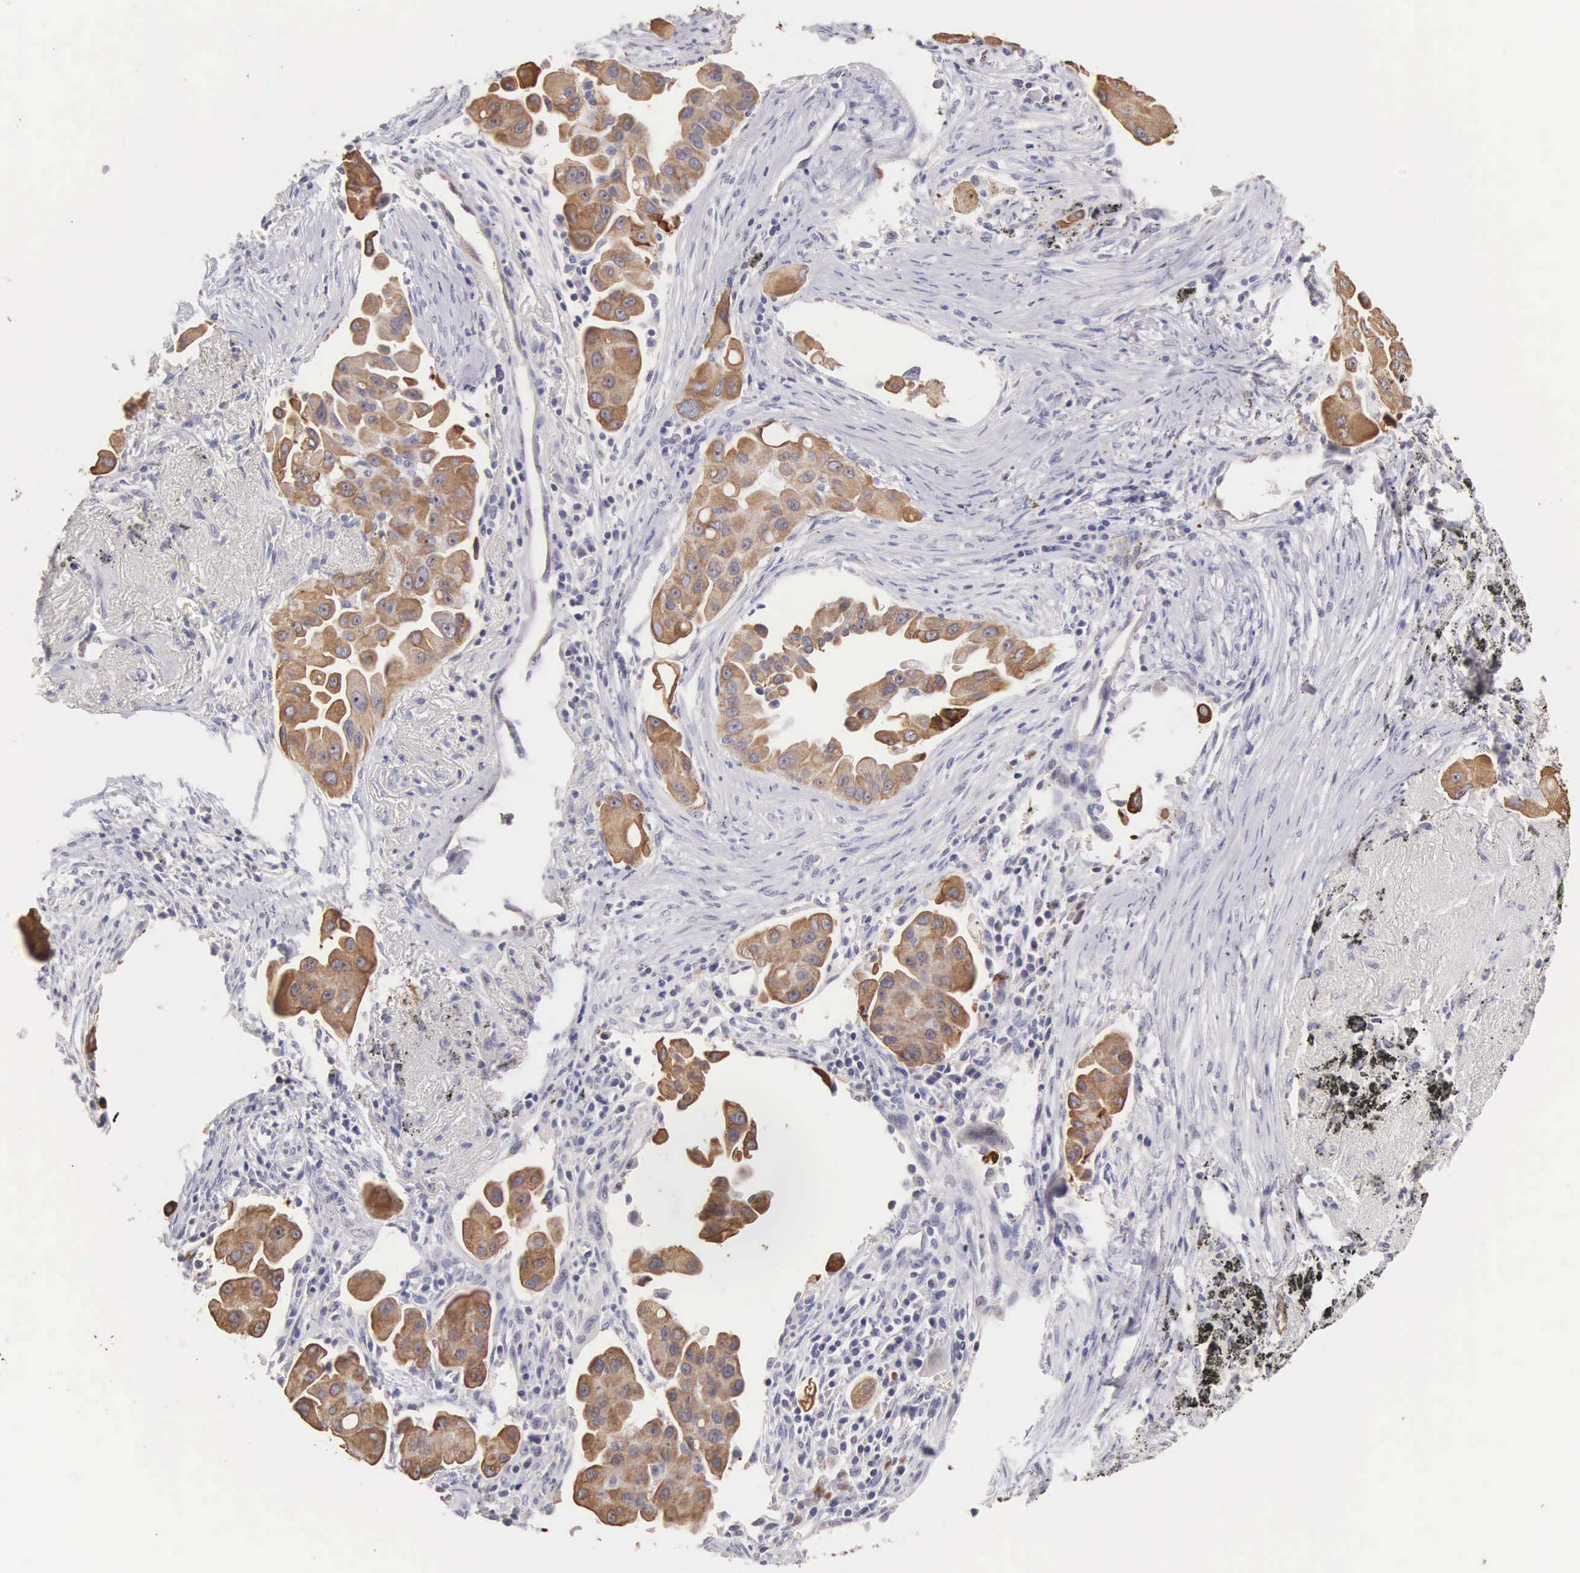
{"staining": {"intensity": "moderate", "quantity": ">75%", "location": "cytoplasmic/membranous"}, "tissue": "lung cancer", "cell_type": "Tumor cells", "image_type": "cancer", "snomed": [{"axis": "morphology", "description": "Adenocarcinoma, NOS"}, {"axis": "topography", "description": "Lung"}], "caption": "The micrograph shows staining of lung cancer, revealing moderate cytoplasmic/membranous protein expression (brown color) within tumor cells. Immunohistochemistry (ihc) stains the protein in brown and the nuclei are stained blue.", "gene": "PIR", "patient": {"sex": "male", "age": 68}}